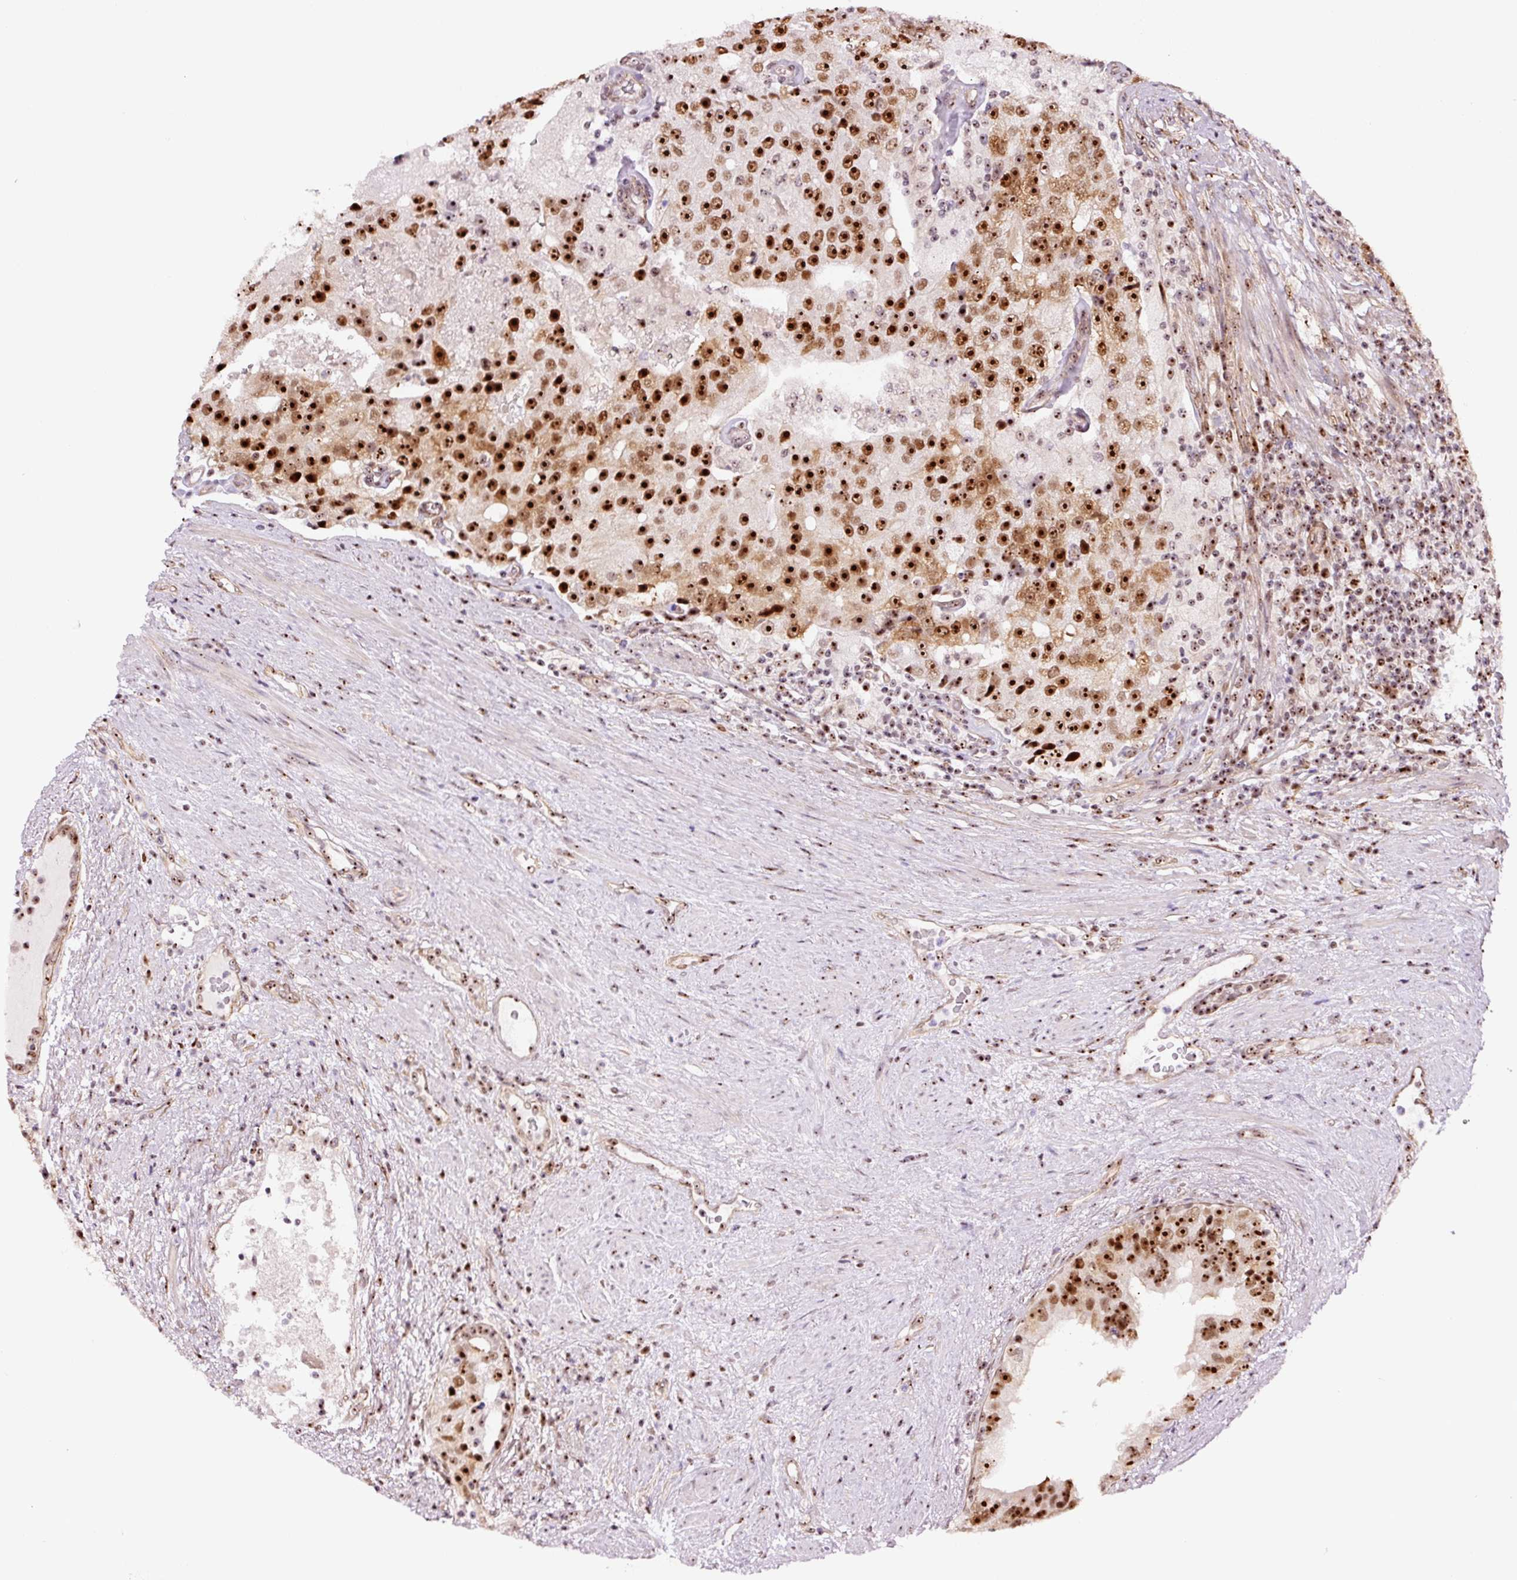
{"staining": {"intensity": "strong", "quantity": ">75%", "location": "nuclear"}, "tissue": "prostate cancer", "cell_type": "Tumor cells", "image_type": "cancer", "snomed": [{"axis": "morphology", "description": "Adenocarcinoma, High grade"}, {"axis": "topography", "description": "Prostate"}], "caption": "Immunohistochemical staining of human prostate high-grade adenocarcinoma shows high levels of strong nuclear protein positivity in about >75% of tumor cells.", "gene": "GNL3", "patient": {"sex": "male", "age": 70}}